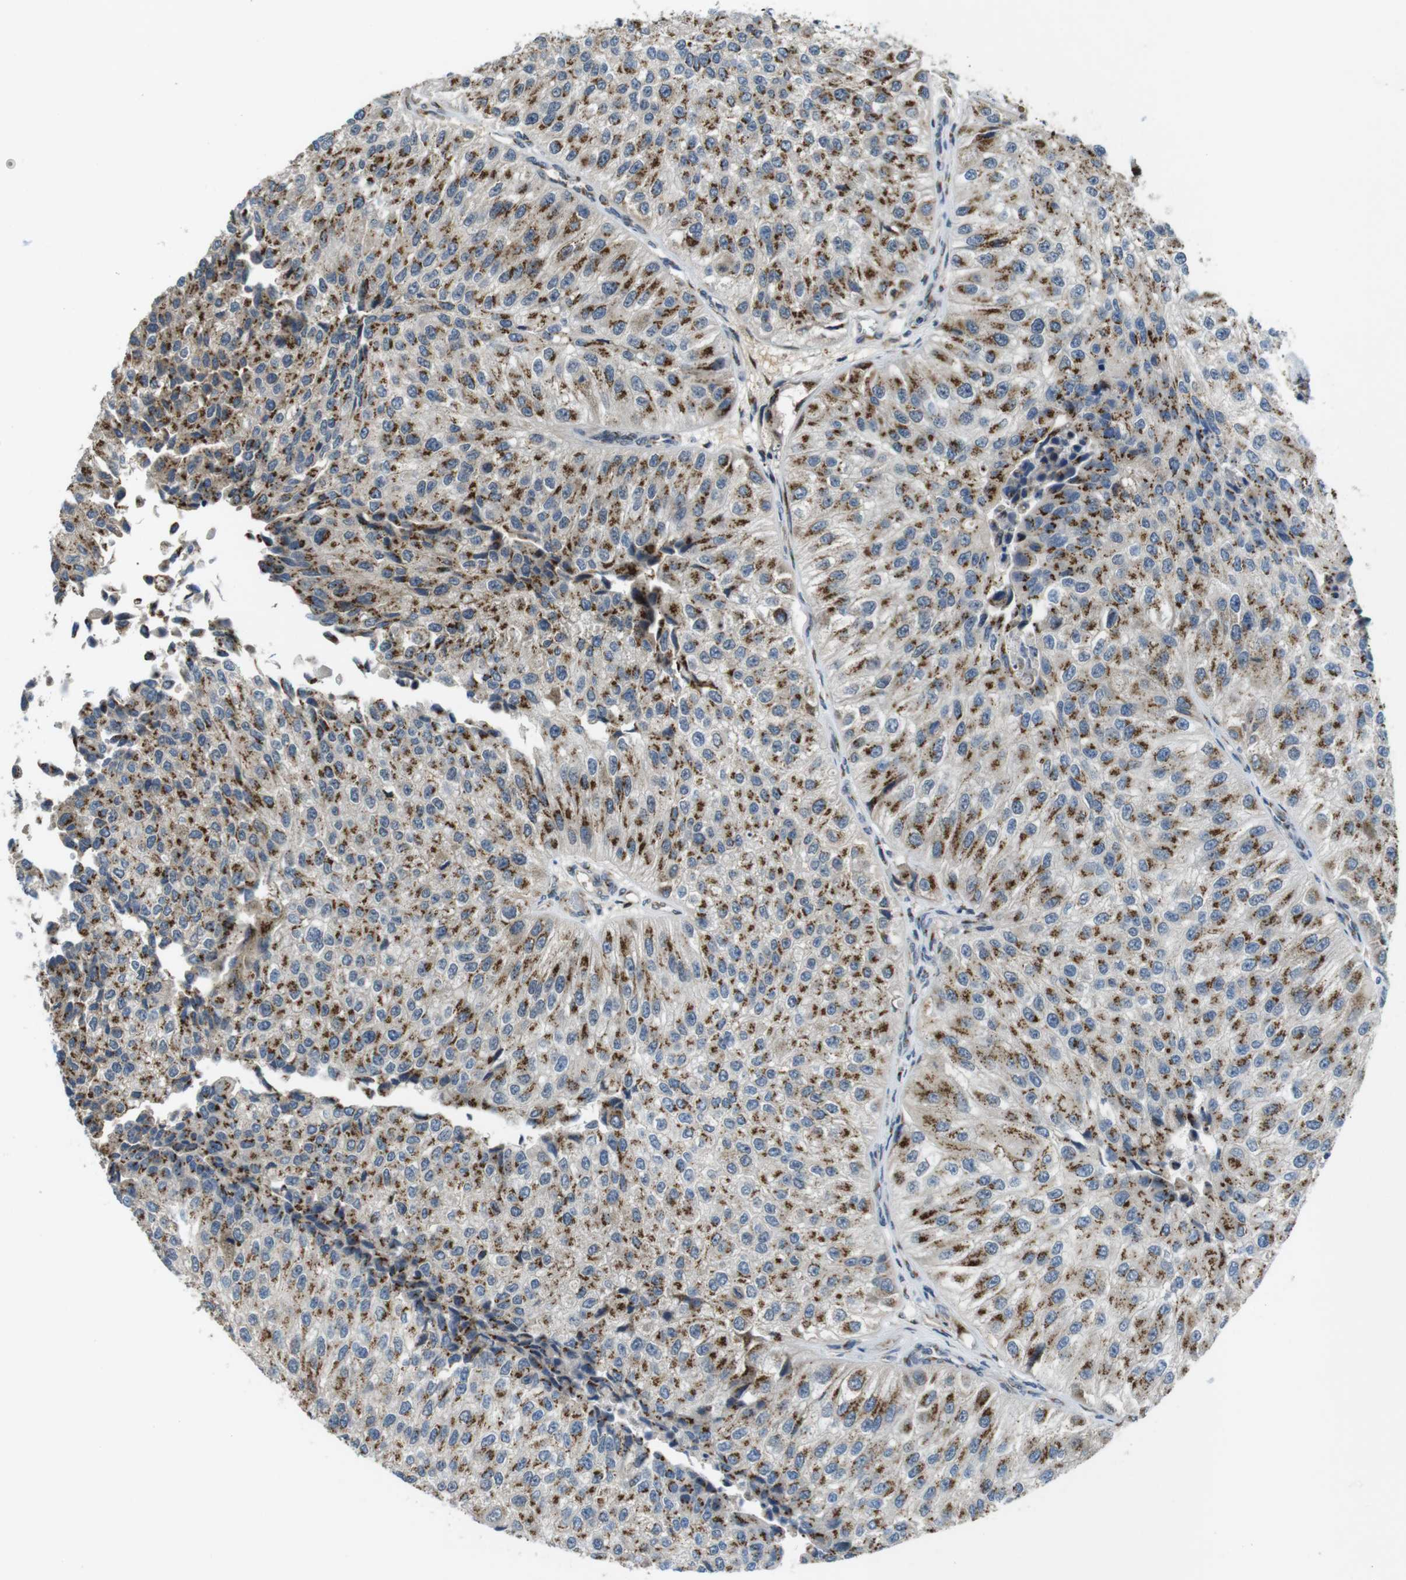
{"staining": {"intensity": "moderate", "quantity": ">75%", "location": "cytoplasmic/membranous"}, "tissue": "urothelial cancer", "cell_type": "Tumor cells", "image_type": "cancer", "snomed": [{"axis": "morphology", "description": "Urothelial carcinoma, High grade"}, {"axis": "topography", "description": "Kidney"}, {"axis": "topography", "description": "Urinary bladder"}], "caption": "High-magnification brightfield microscopy of high-grade urothelial carcinoma stained with DAB (3,3'-diaminobenzidine) (brown) and counterstained with hematoxylin (blue). tumor cells exhibit moderate cytoplasmic/membranous staining is identified in approximately>75% of cells.", "gene": "ZFPL1", "patient": {"sex": "male", "age": 77}}